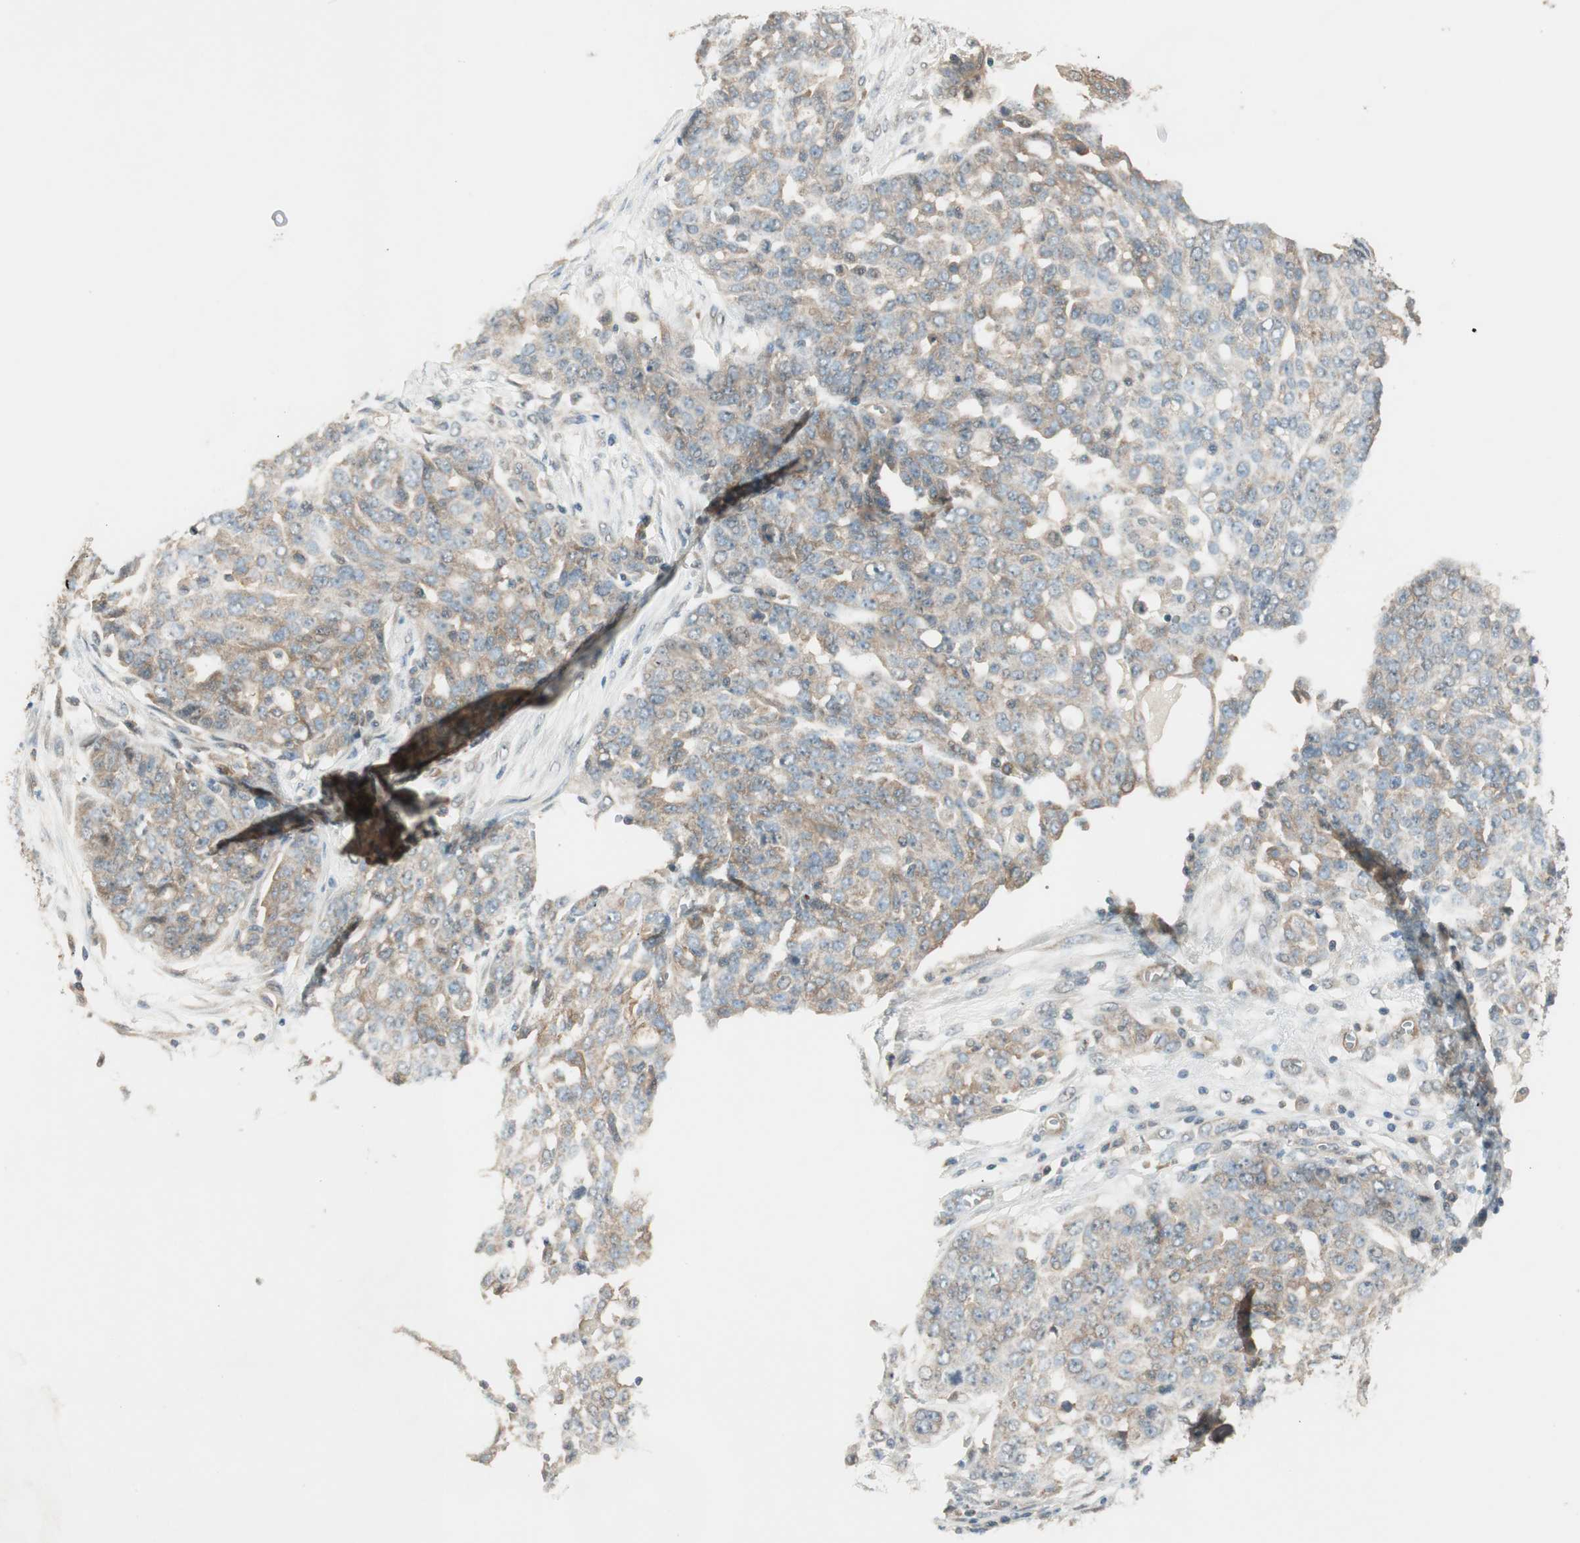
{"staining": {"intensity": "weak", "quantity": ">75%", "location": "cytoplasmic/membranous"}, "tissue": "ovarian cancer", "cell_type": "Tumor cells", "image_type": "cancer", "snomed": [{"axis": "morphology", "description": "Cystadenocarcinoma, serous, NOS"}, {"axis": "topography", "description": "Soft tissue"}, {"axis": "topography", "description": "Ovary"}], "caption": "Immunohistochemistry photomicrograph of human ovarian serous cystadenocarcinoma stained for a protein (brown), which shows low levels of weak cytoplasmic/membranous staining in approximately >75% of tumor cells.", "gene": "PSMD8", "patient": {"sex": "female", "age": 57}}